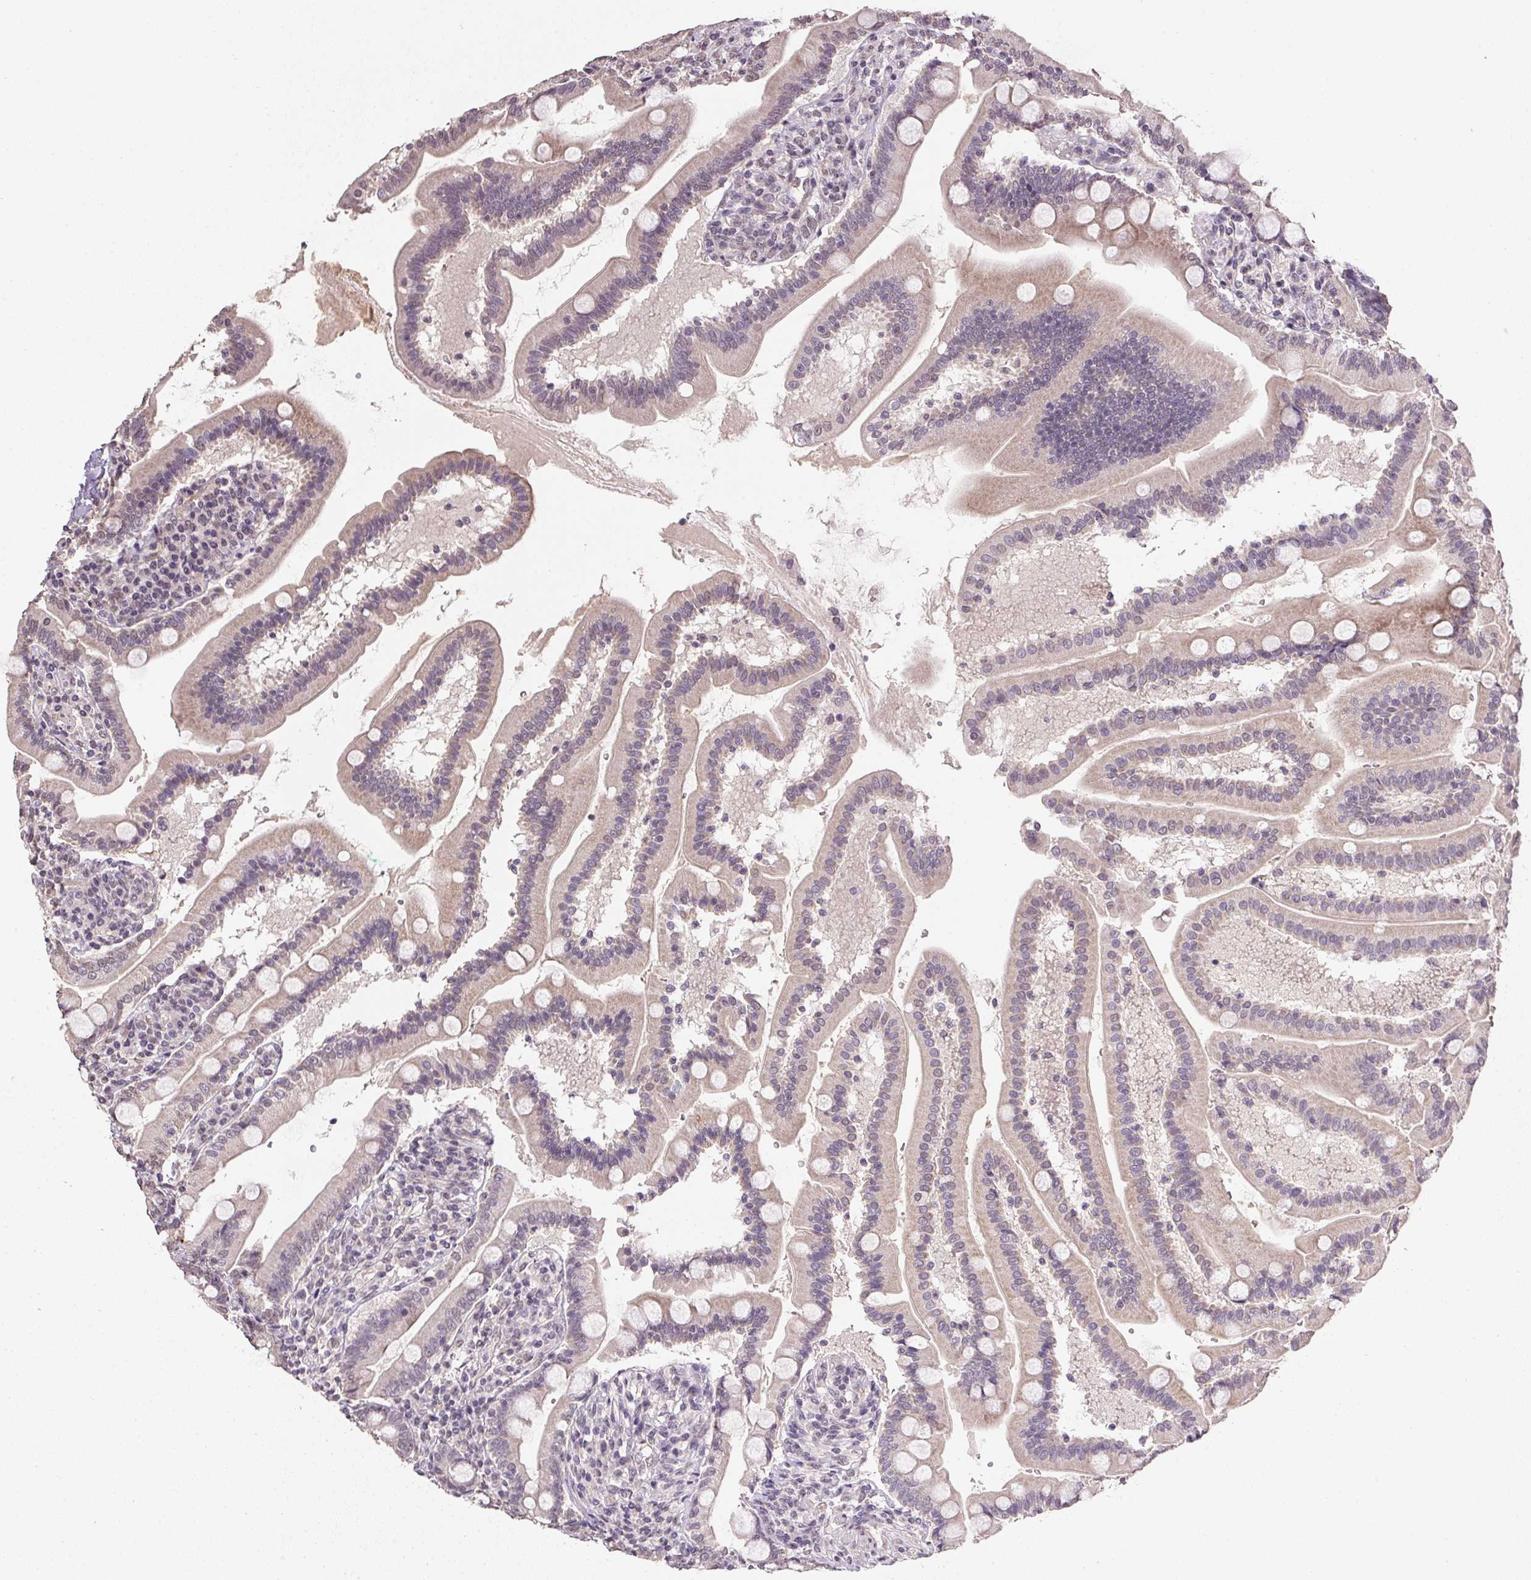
{"staining": {"intensity": "weak", "quantity": "<25%", "location": "cytoplasmic/membranous"}, "tissue": "duodenum", "cell_type": "Glandular cells", "image_type": "normal", "snomed": [{"axis": "morphology", "description": "Normal tissue, NOS"}, {"axis": "topography", "description": "Duodenum"}], "caption": "Immunohistochemistry histopathology image of normal duodenum: duodenum stained with DAB reveals no significant protein positivity in glandular cells.", "gene": "PPP4R4", "patient": {"sex": "female", "age": 67}}